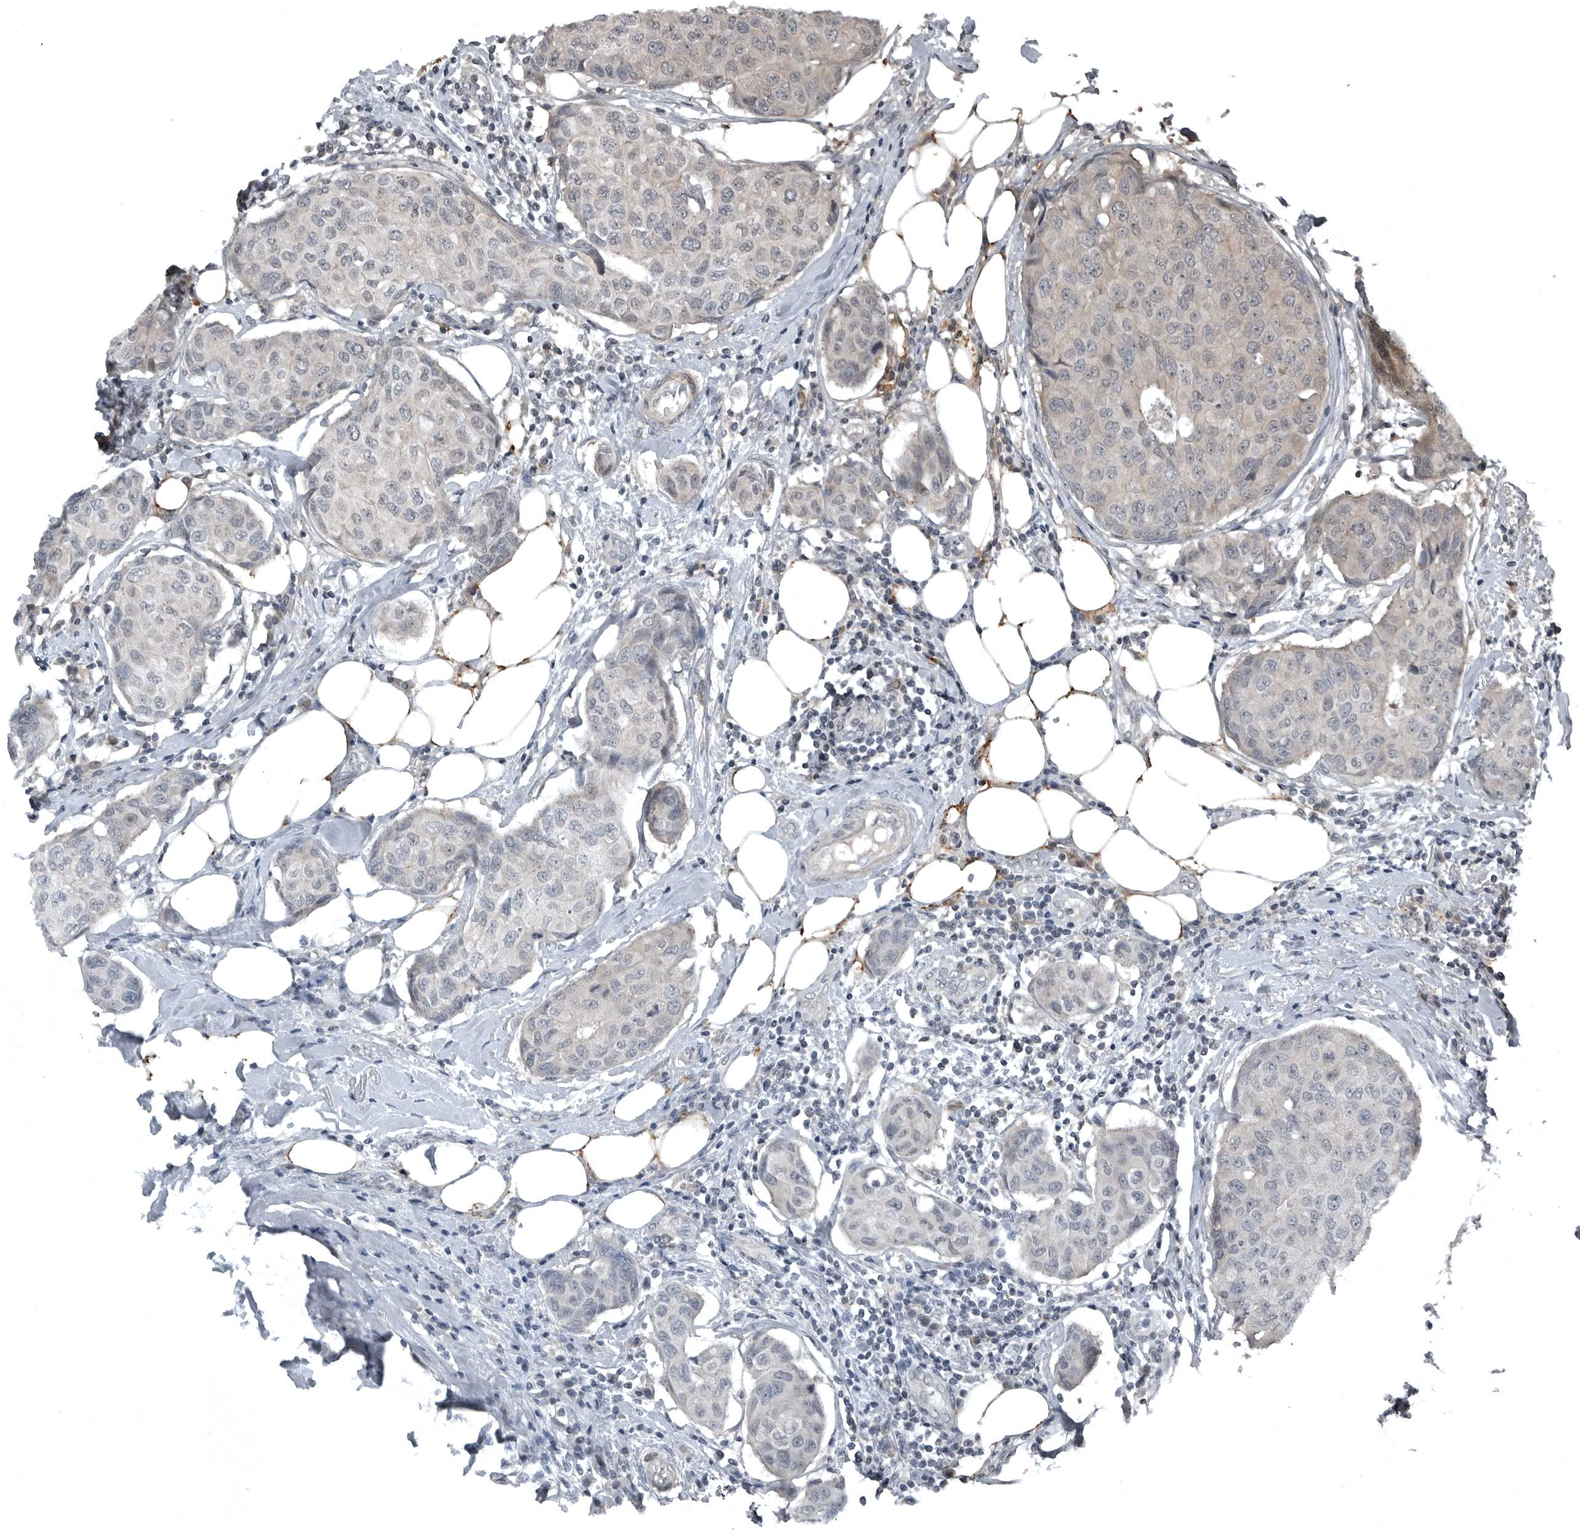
{"staining": {"intensity": "negative", "quantity": "none", "location": "none"}, "tissue": "breast cancer", "cell_type": "Tumor cells", "image_type": "cancer", "snomed": [{"axis": "morphology", "description": "Duct carcinoma"}, {"axis": "topography", "description": "Breast"}], "caption": "The photomicrograph displays no significant positivity in tumor cells of invasive ductal carcinoma (breast).", "gene": "GAK", "patient": {"sex": "female", "age": 80}}